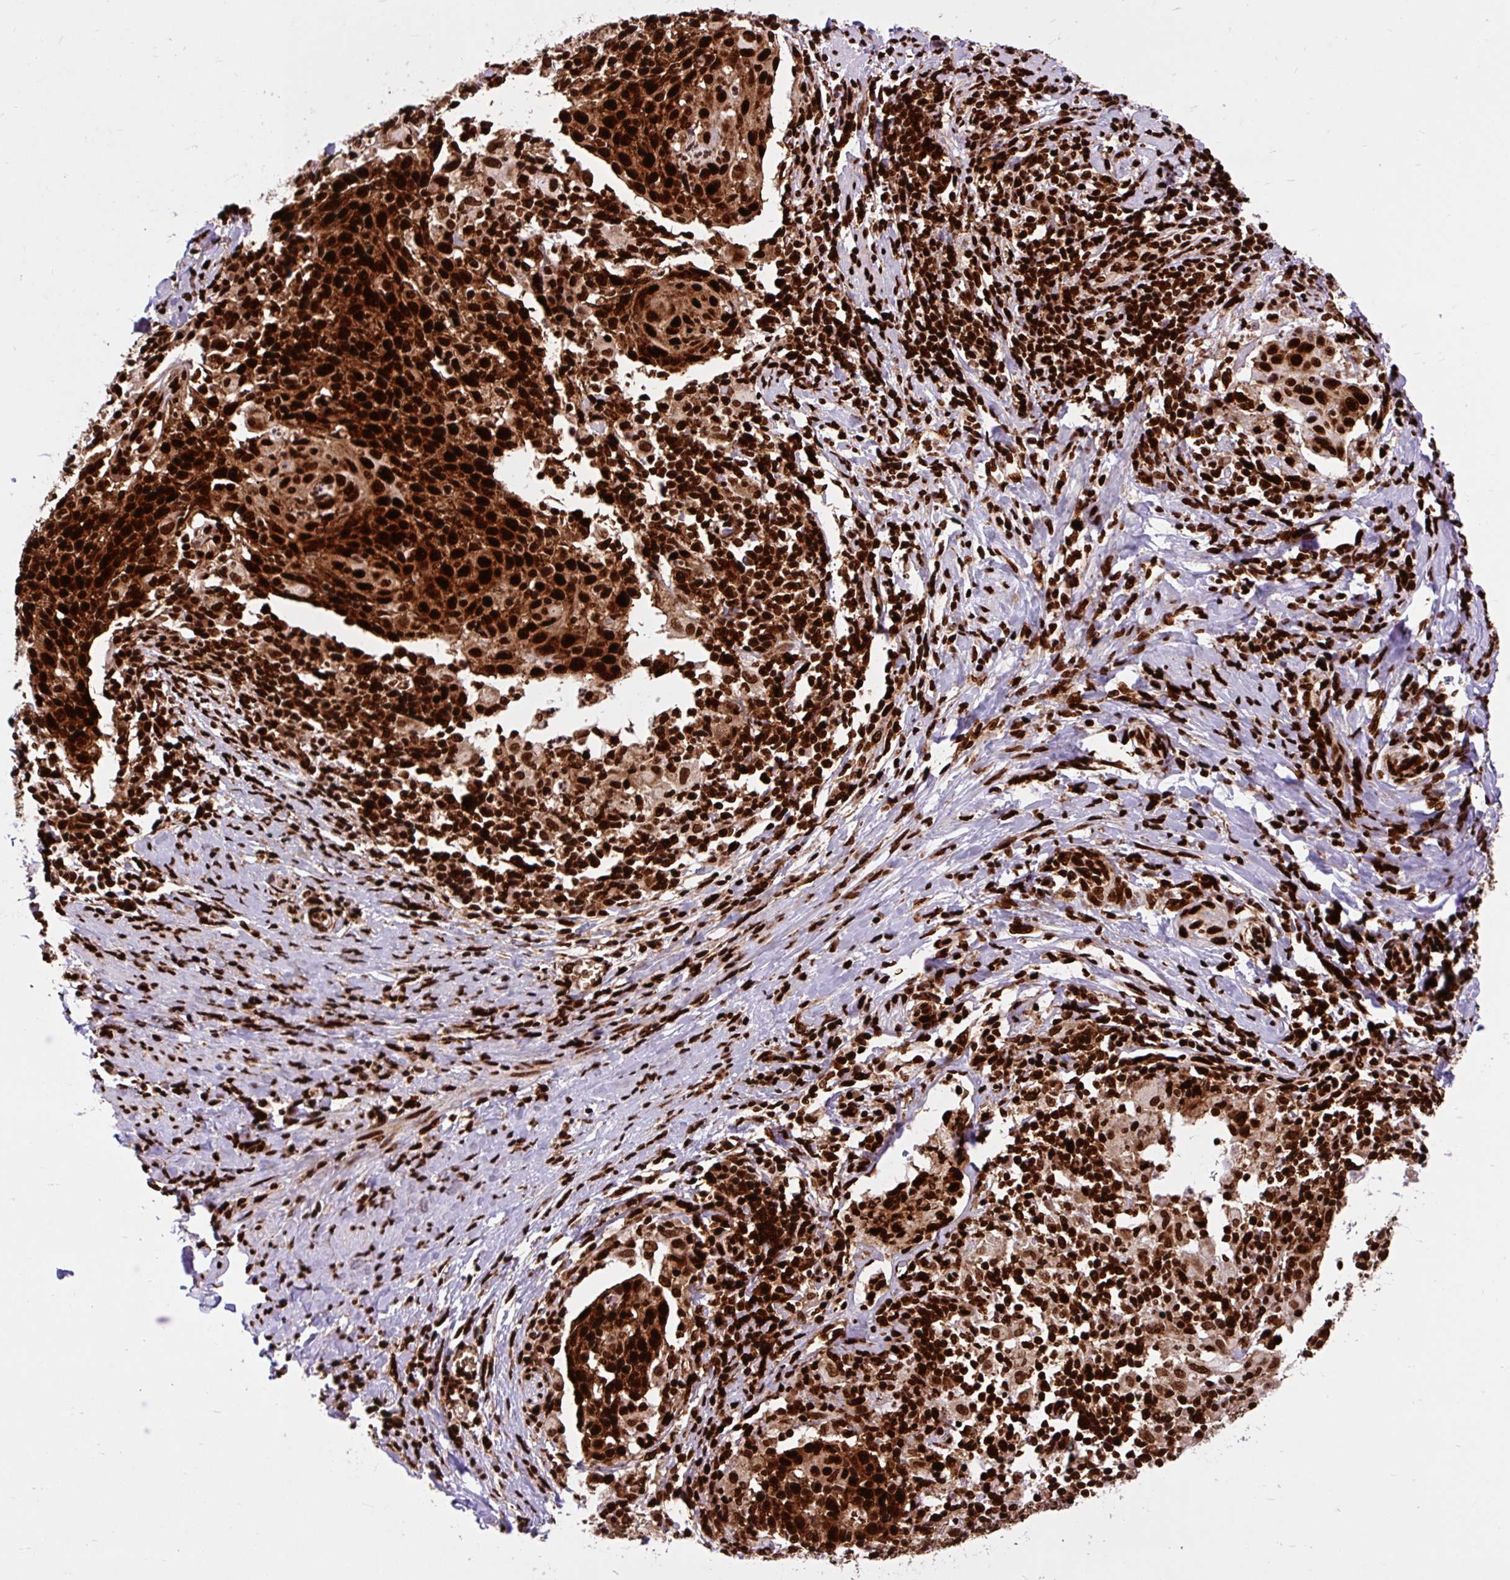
{"staining": {"intensity": "strong", "quantity": ">75%", "location": "nuclear"}, "tissue": "cervical cancer", "cell_type": "Tumor cells", "image_type": "cancer", "snomed": [{"axis": "morphology", "description": "Squamous cell carcinoma, NOS"}, {"axis": "topography", "description": "Cervix"}], "caption": "Immunohistochemistry of cervical cancer displays high levels of strong nuclear staining in approximately >75% of tumor cells.", "gene": "FUS", "patient": {"sex": "female", "age": 52}}